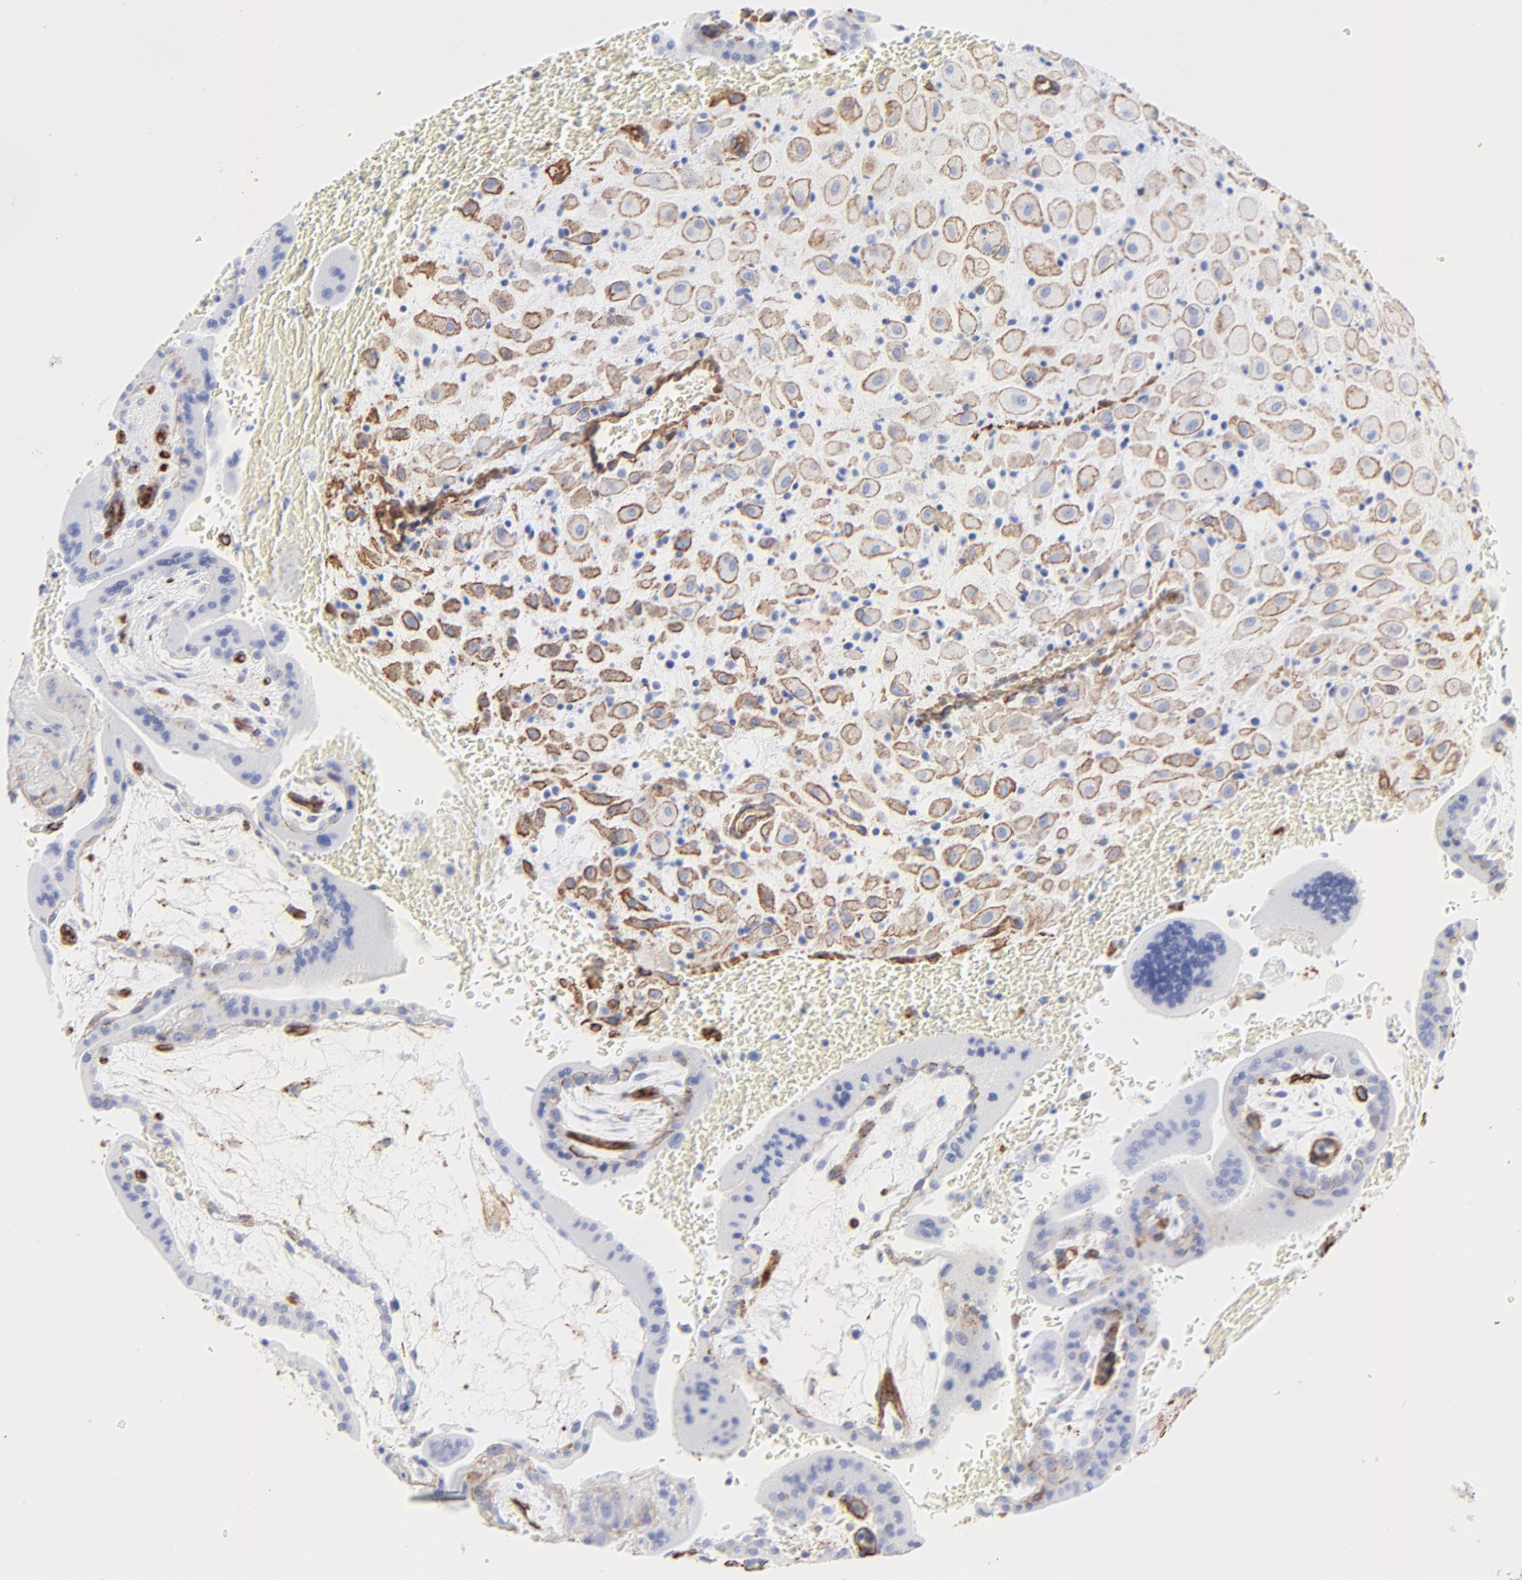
{"staining": {"intensity": "moderate", "quantity": ">75%", "location": "cytoplasmic/membranous"}, "tissue": "placenta", "cell_type": "Decidual cells", "image_type": "normal", "snomed": [{"axis": "morphology", "description": "Normal tissue, NOS"}, {"axis": "topography", "description": "Placenta"}], "caption": "Immunohistochemistry of normal placenta demonstrates medium levels of moderate cytoplasmic/membranous positivity in about >75% of decidual cells. (DAB IHC with brightfield microscopy, high magnification).", "gene": "CAV1", "patient": {"sex": "female", "age": 35}}